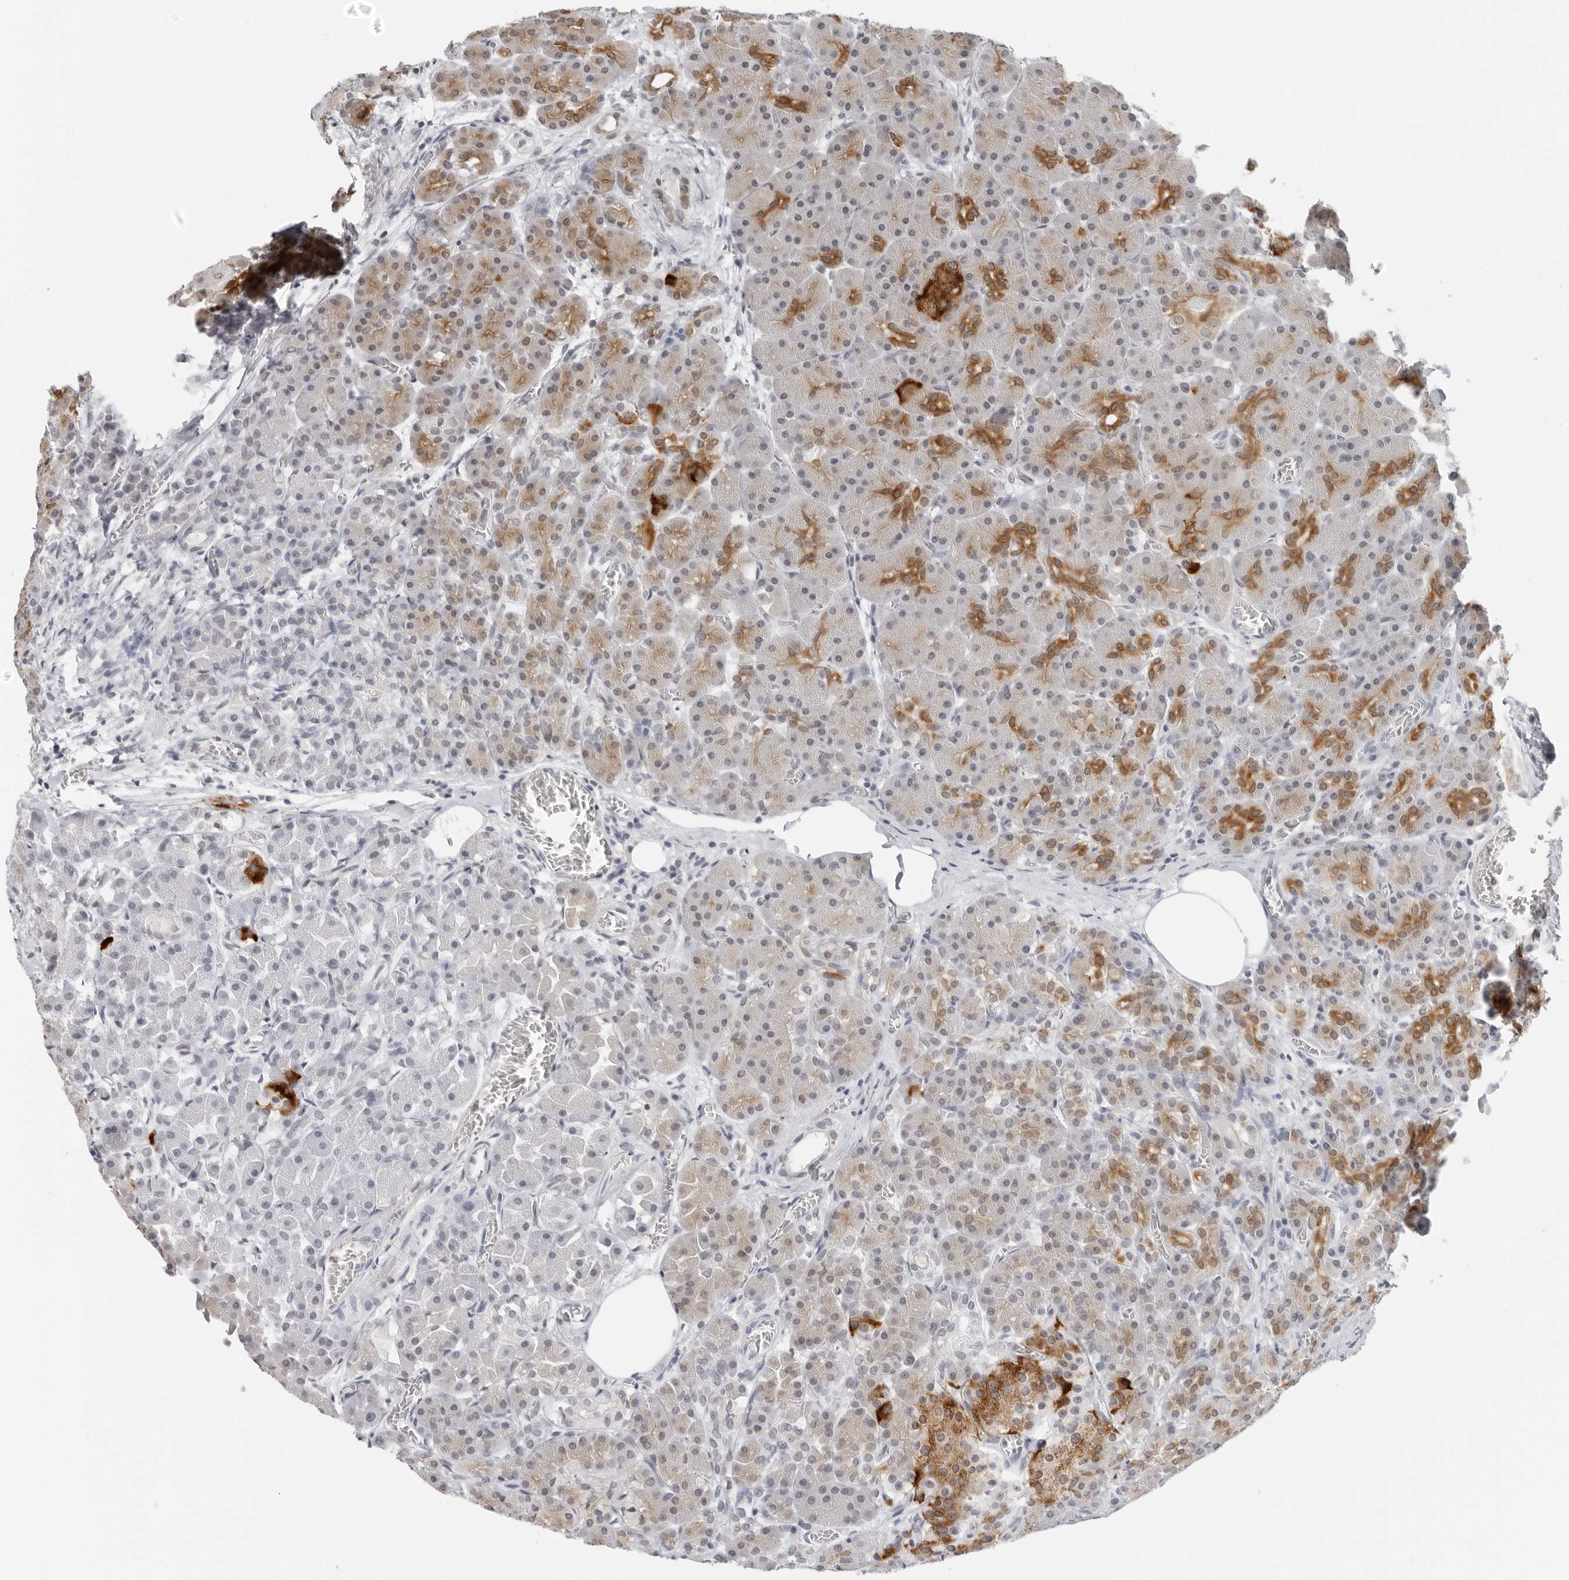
{"staining": {"intensity": "moderate", "quantity": "<25%", "location": "cytoplasmic/membranous"}, "tissue": "pancreas", "cell_type": "Exocrine glandular cells", "image_type": "normal", "snomed": [{"axis": "morphology", "description": "Normal tissue, NOS"}, {"axis": "topography", "description": "Pancreas"}], "caption": "A high-resolution photomicrograph shows immunohistochemistry staining of normal pancreas, which demonstrates moderate cytoplasmic/membranous expression in approximately <25% of exocrine glandular cells.", "gene": "FLG2", "patient": {"sex": "male", "age": 63}}